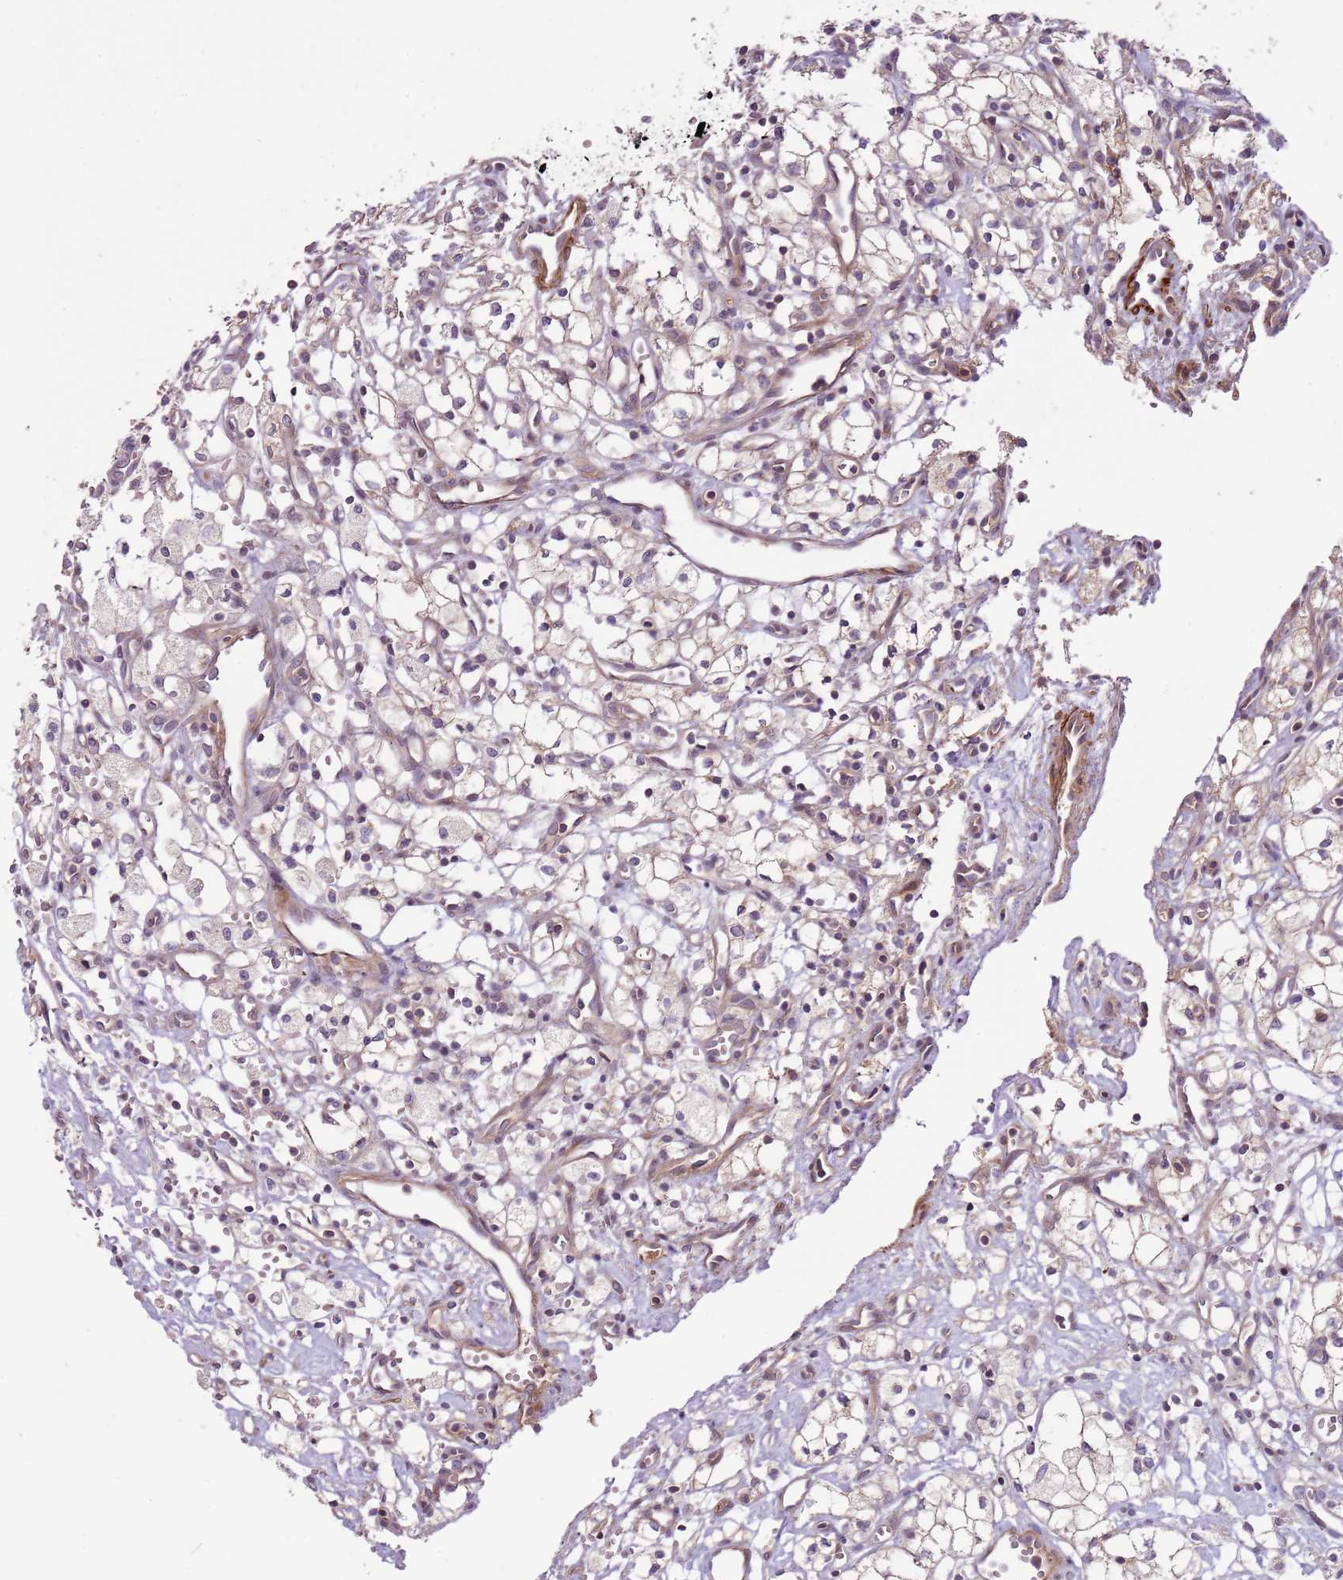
{"staining": {"intensity": "weak", "quantity": "<25%", "location": "cytoplasmic/membranous"}, "tissue": "renal cancer", "cell_type": "Tumor cells", "image_type": "cancer", "snomed": [{"axis": "morphology", "description": "Adenocarcinoma, NOS"}, {"axis": "topography", "description": "Kidney"}], "caption": "Immunohistochemistry (IHC) histopathology image of renal cancer (adenocarcinoma) stained for a protein (brown), which reveals no expression in tumor cells. (Brightfield microscopy of DAB (3,3'-diaminobenzidine) IHC at high magnification).", "gene": "RNF128", "patient": {"sex": "male", "age": 59}}